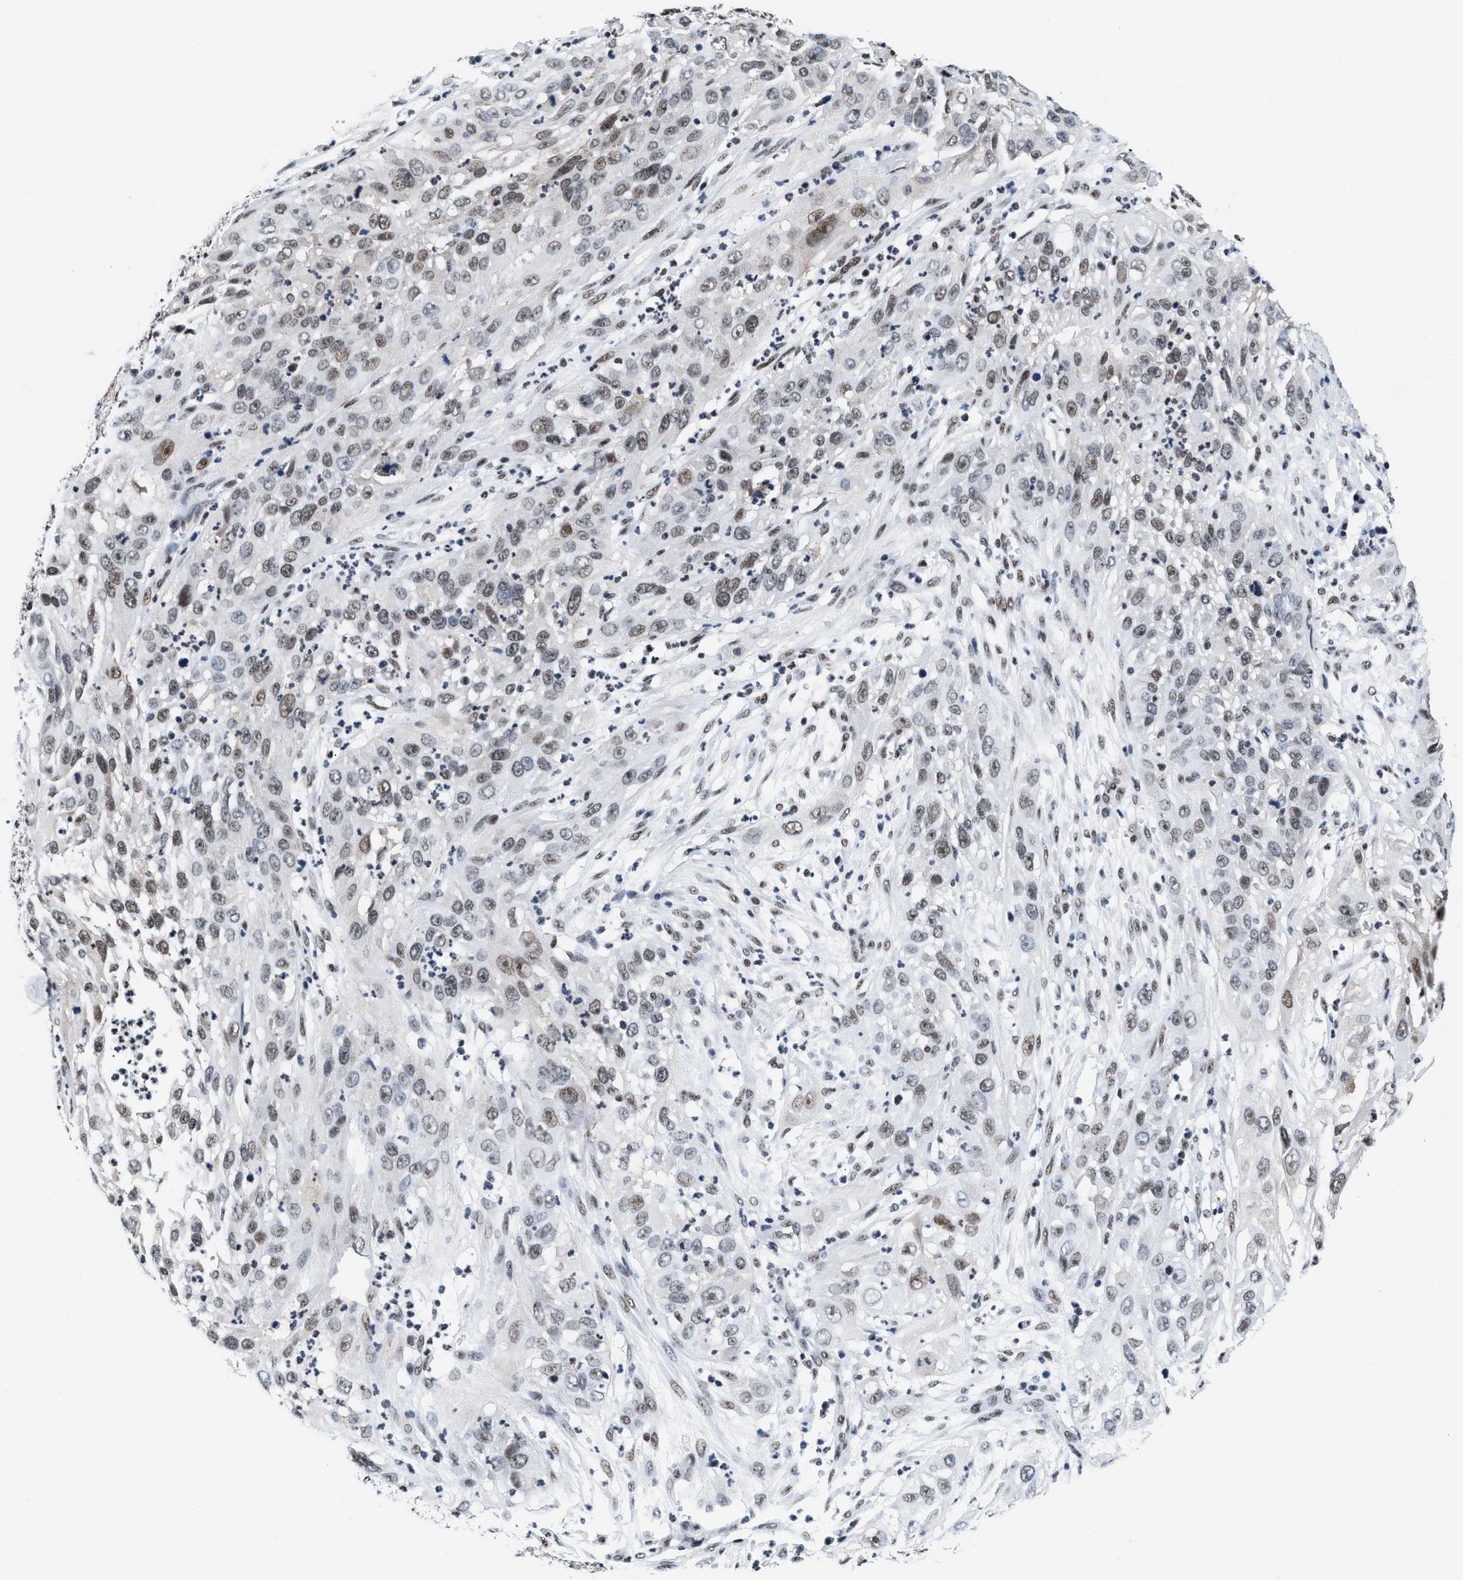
{"staining": {"intensity": "weak", "quantity": ">75%", "location": "nuclear"}, "tissue": "cervical cancer", "cell_type": "Tumor cells", "image_type": "cancer", "snomed": [{"axis": "morphology", "description": "Squamous cell carcinoma, NOS"}, {"axis": "topography", "description": "Cervix"}], "caption": "This is a photomicrograph of immunohistochemistry (IHC) staining of squamous cell carcinoma (cervical), which shows weak expression in the nuclear of tumor cells.", "gene": "RAD50", "patient": {"sex": "female", "age": 32}}